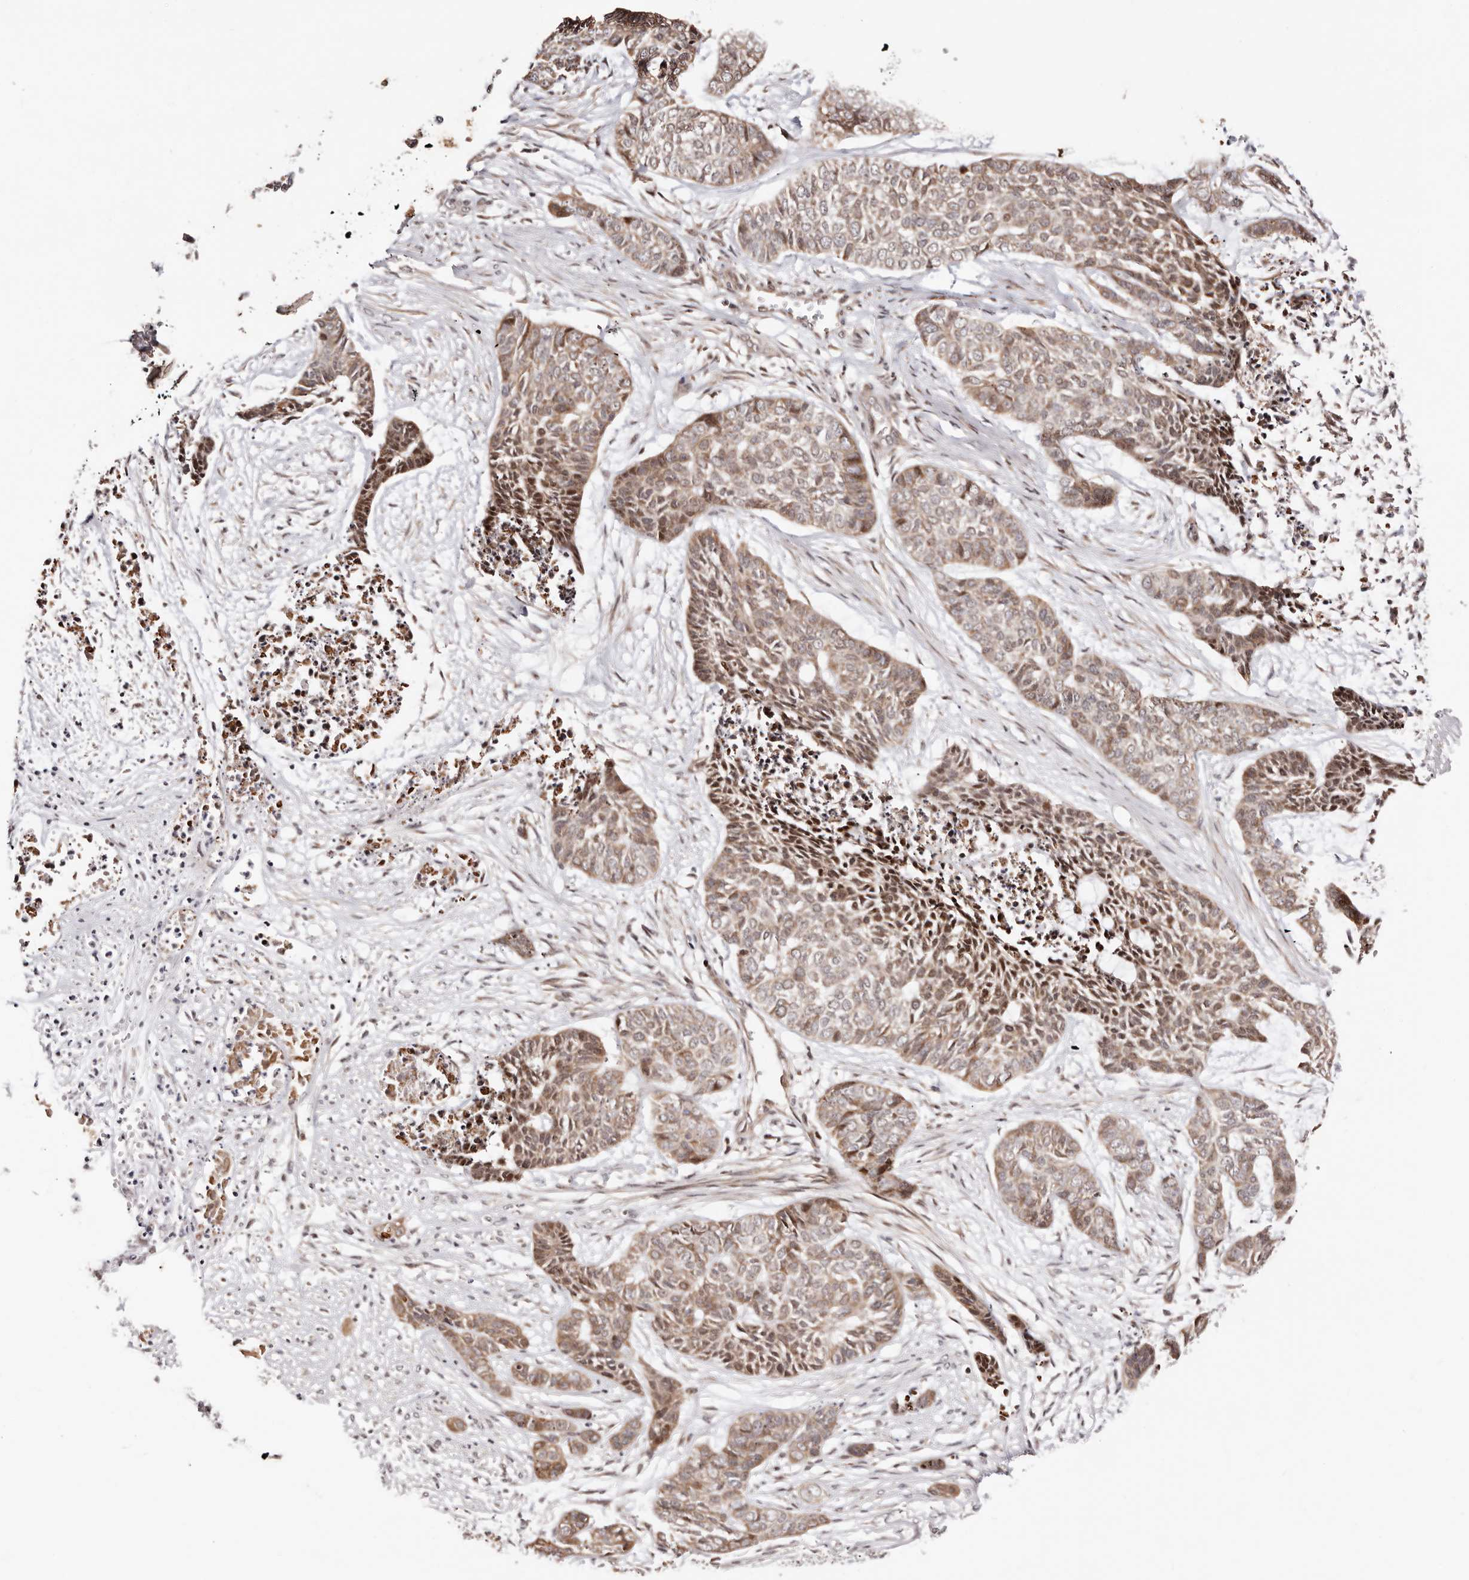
{"staining": {"intensity": "moderate", "quantity": ">75%", "location": "cytoplasmic/membranous"}, "tissue": "skin cancer", "cell_type": "Tumor cells", "image_type": "cancer", "snomed": [{"axis": "morphology", "description": "Basal cell carcinoma"}, {"axis": "topography", "description": "Skin"}], "caption": "Tumor cells show medium levels of moderate cytoplasmic/membranous positivity in approximately >75% of cells in basal cell carcinoma (skin).", "gene": "HIVEP3", "patient": {"sex": "female", "age": 64}}